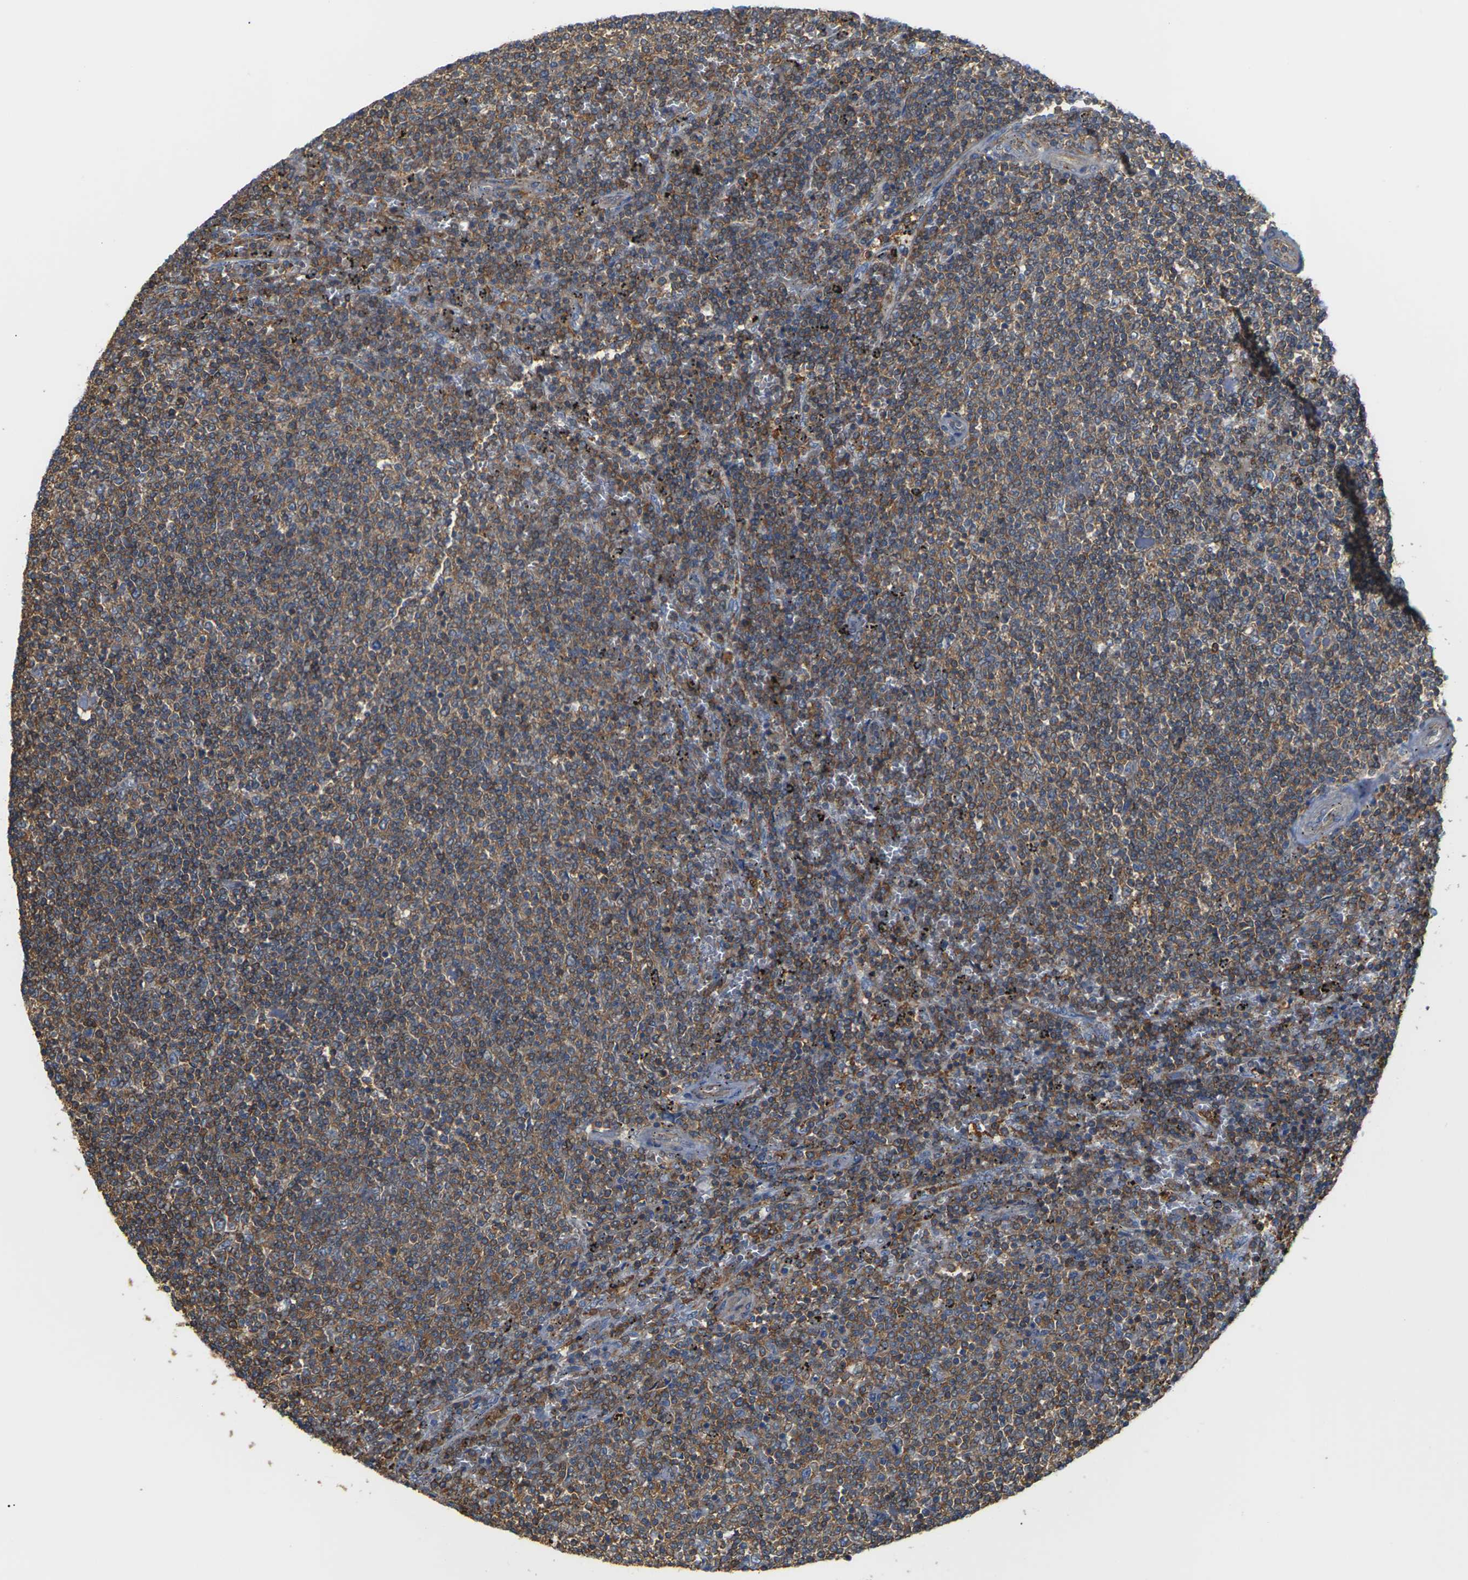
{"staining": {"intensity": "moderate", "quantity": ">75%", "location": "cytoplasmic/membranous"}, "tissue": "lymphoma", "cell_type": "Tumor cells", "image_type": "cancer", "snomed": [{"axis": "morphology", "description": "Malignant lymphoma, non-Hodgkin's type, Low grade"}, {"axis": "topography", "description": "Spleen"}], "caption": "About >75% of tumor cells in human low-grade malignant lymphoma, non-Hodgkin's type exhibit moderate cytoplasmic/membranous protein positivity as visualized by brown immunohistochemical staining.", "gene": "IQGAP1", "patient": {"sex": "female", "age": 50}}